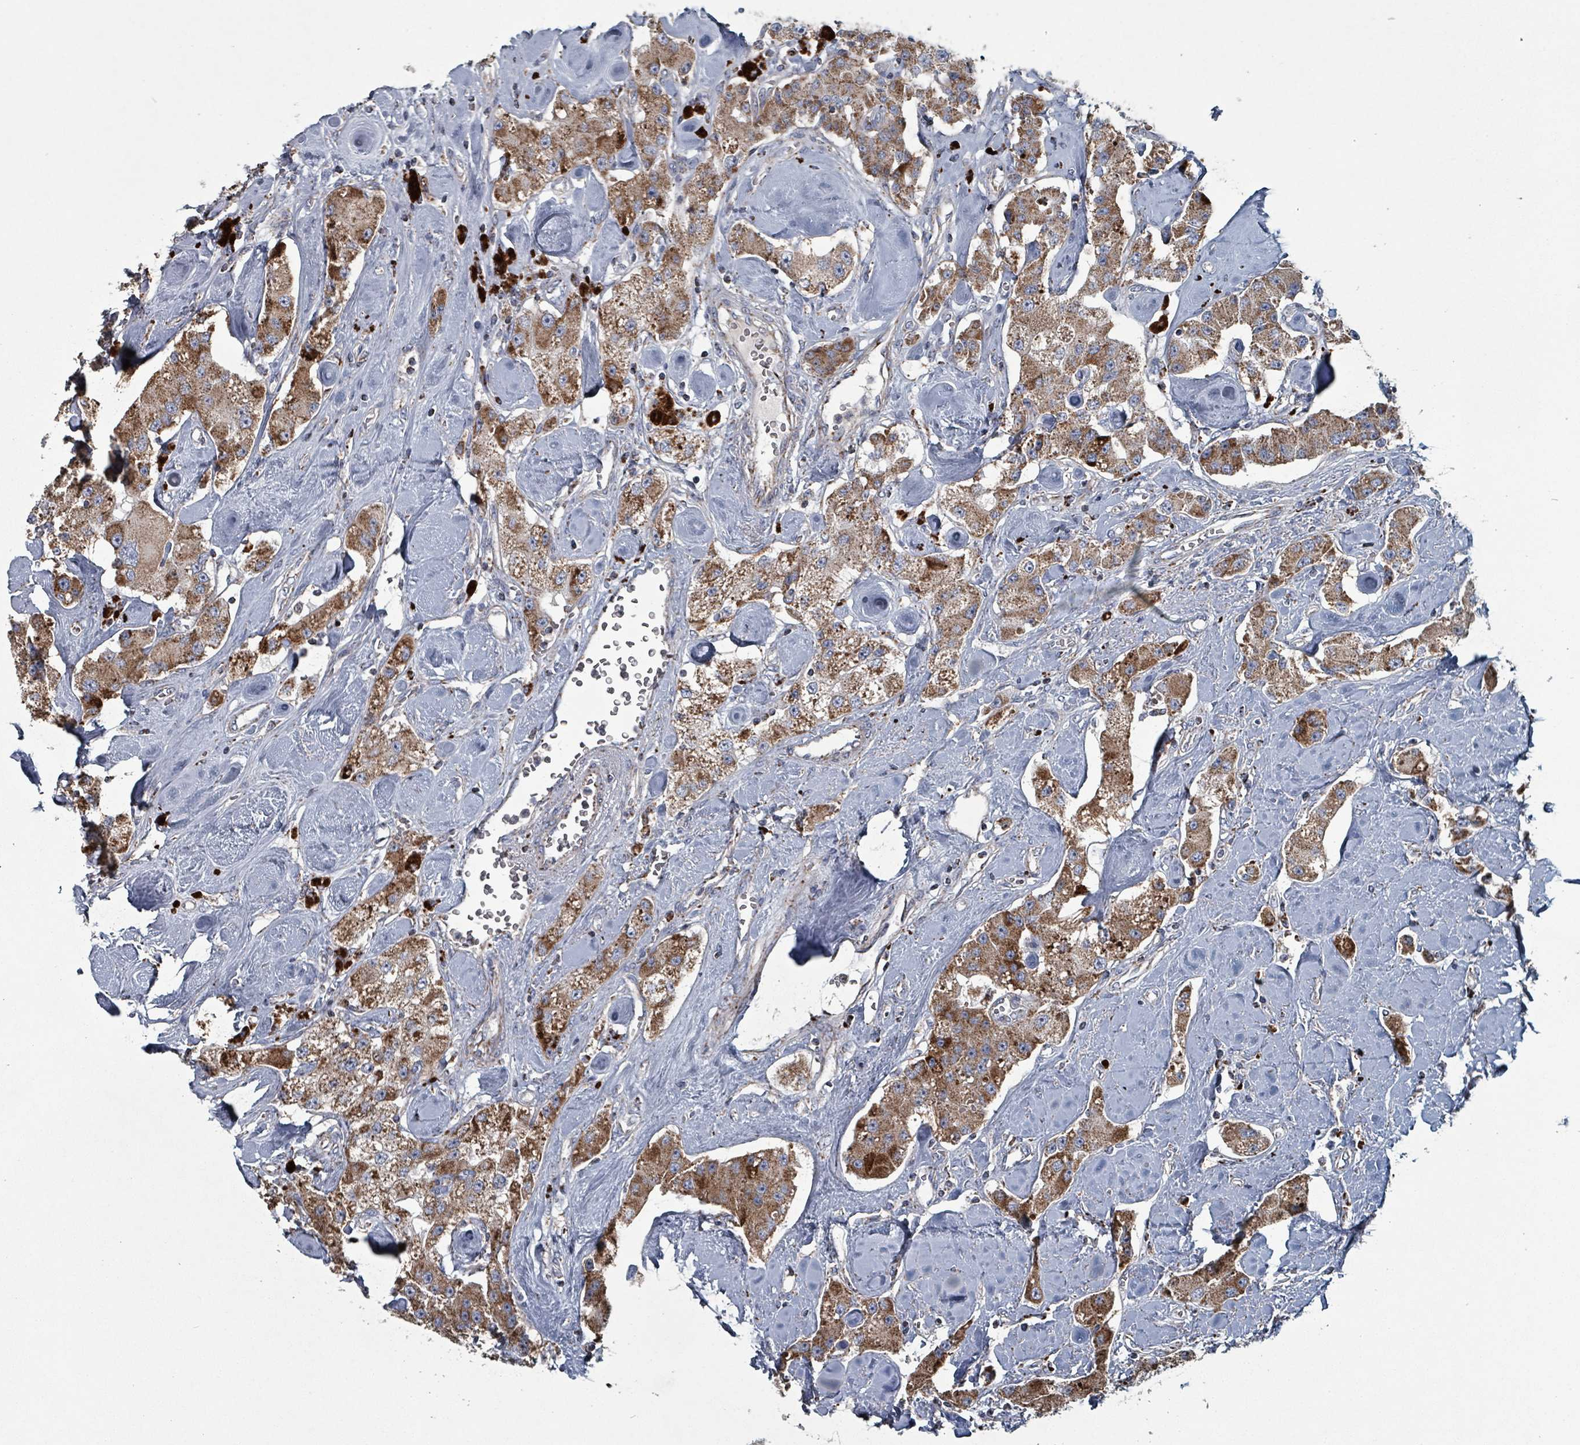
{"staining": {"intensity": "moderate", "quantity": ">75%", "location": "cytoplasmic/membranous"}, "tissue": "carcinoid", "cell_type": "Tumor cells", "image_type": "cancer", "snomed": [{"axis": "morphology", "description": "Carcinoid, malignant, NOS"}, {"axis": "topography", "description": "Pancreas"}], "caption": "The image shows staining of carcinoid (malignant), revealing moderate cytoplasmic/membranous protein staining (brown color) within tumor cells. (Brightfield microscopy of DAB IHC at high magnification).", "gene": "ABHD18", "patient": {"sex": "male", "age": 41}}